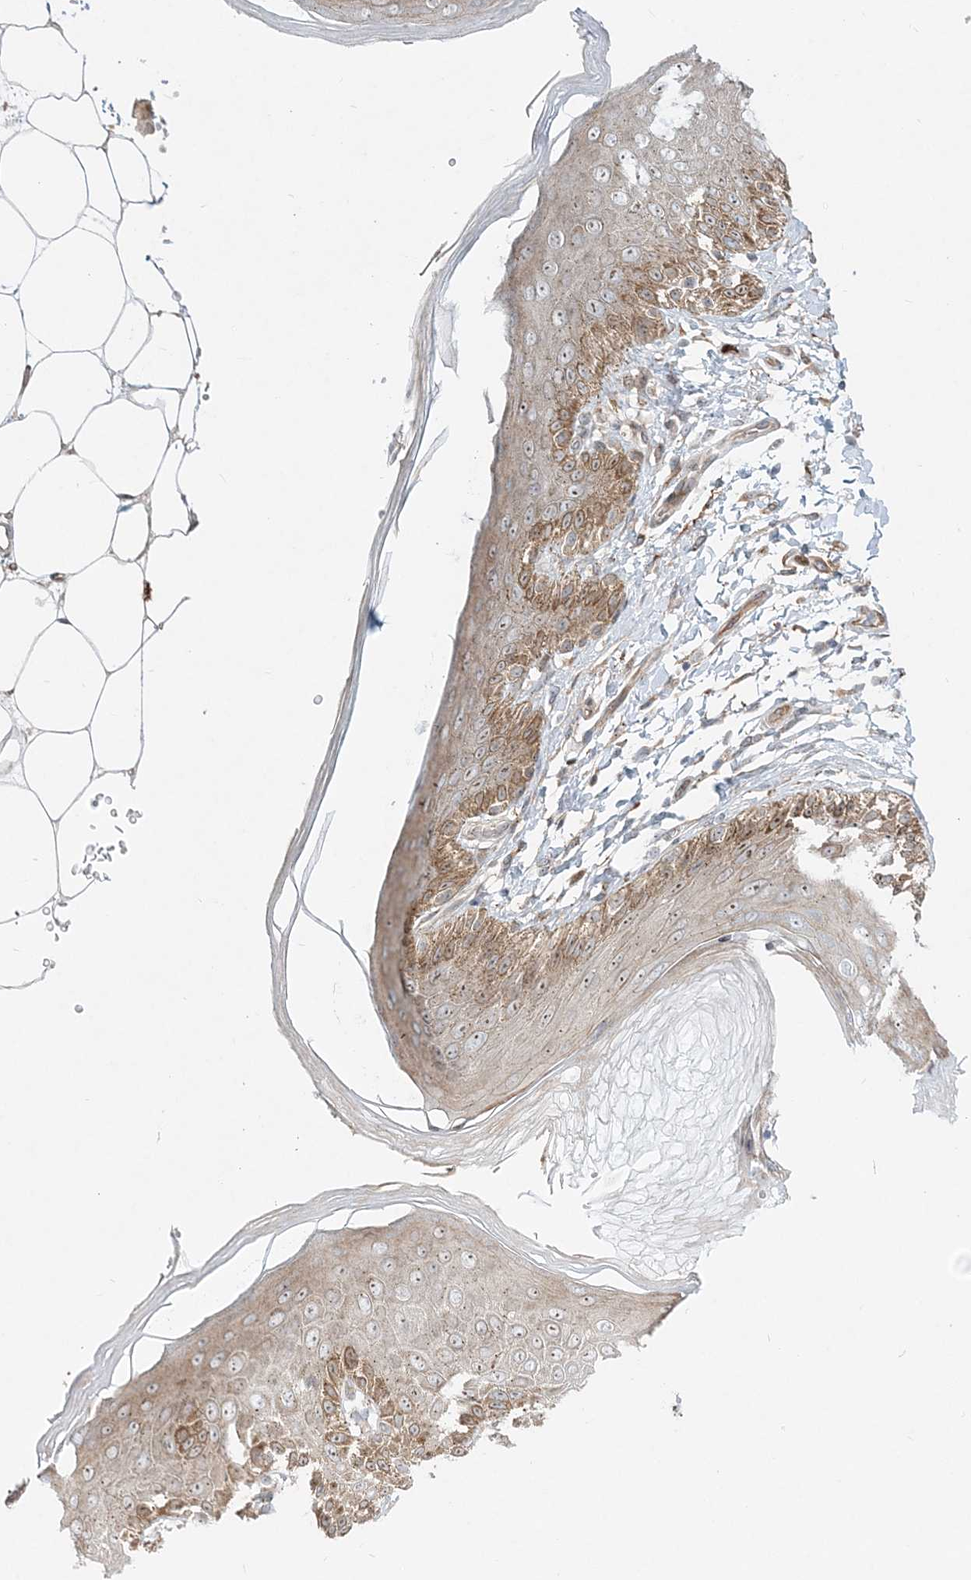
{"staining": {"intensity": "moderate", "quantity": "25%-75%", "location": "cytoplasmic/membranous,nuclear"}, "tissue": "skin", "cell_type": "Epidermal cells", "image_type": "normal", "snomed": [{"axis": "morphology", "description": "Normal tissue, NOS"}, {"axis": "topography", "description": "Anal"}], "caption": "IHC (DAB (3,3'-diaminobenzidine)) staining of normal human skin demonstrates moderate cytoplasmic/membranous,nuclear protein expression in about 25%-75% of epidermal cells. (Brightfield microscopy of DAB IHC at high magnification).", "gene": "CXXC5", "patient": {"sex": "male", "age": 44}}